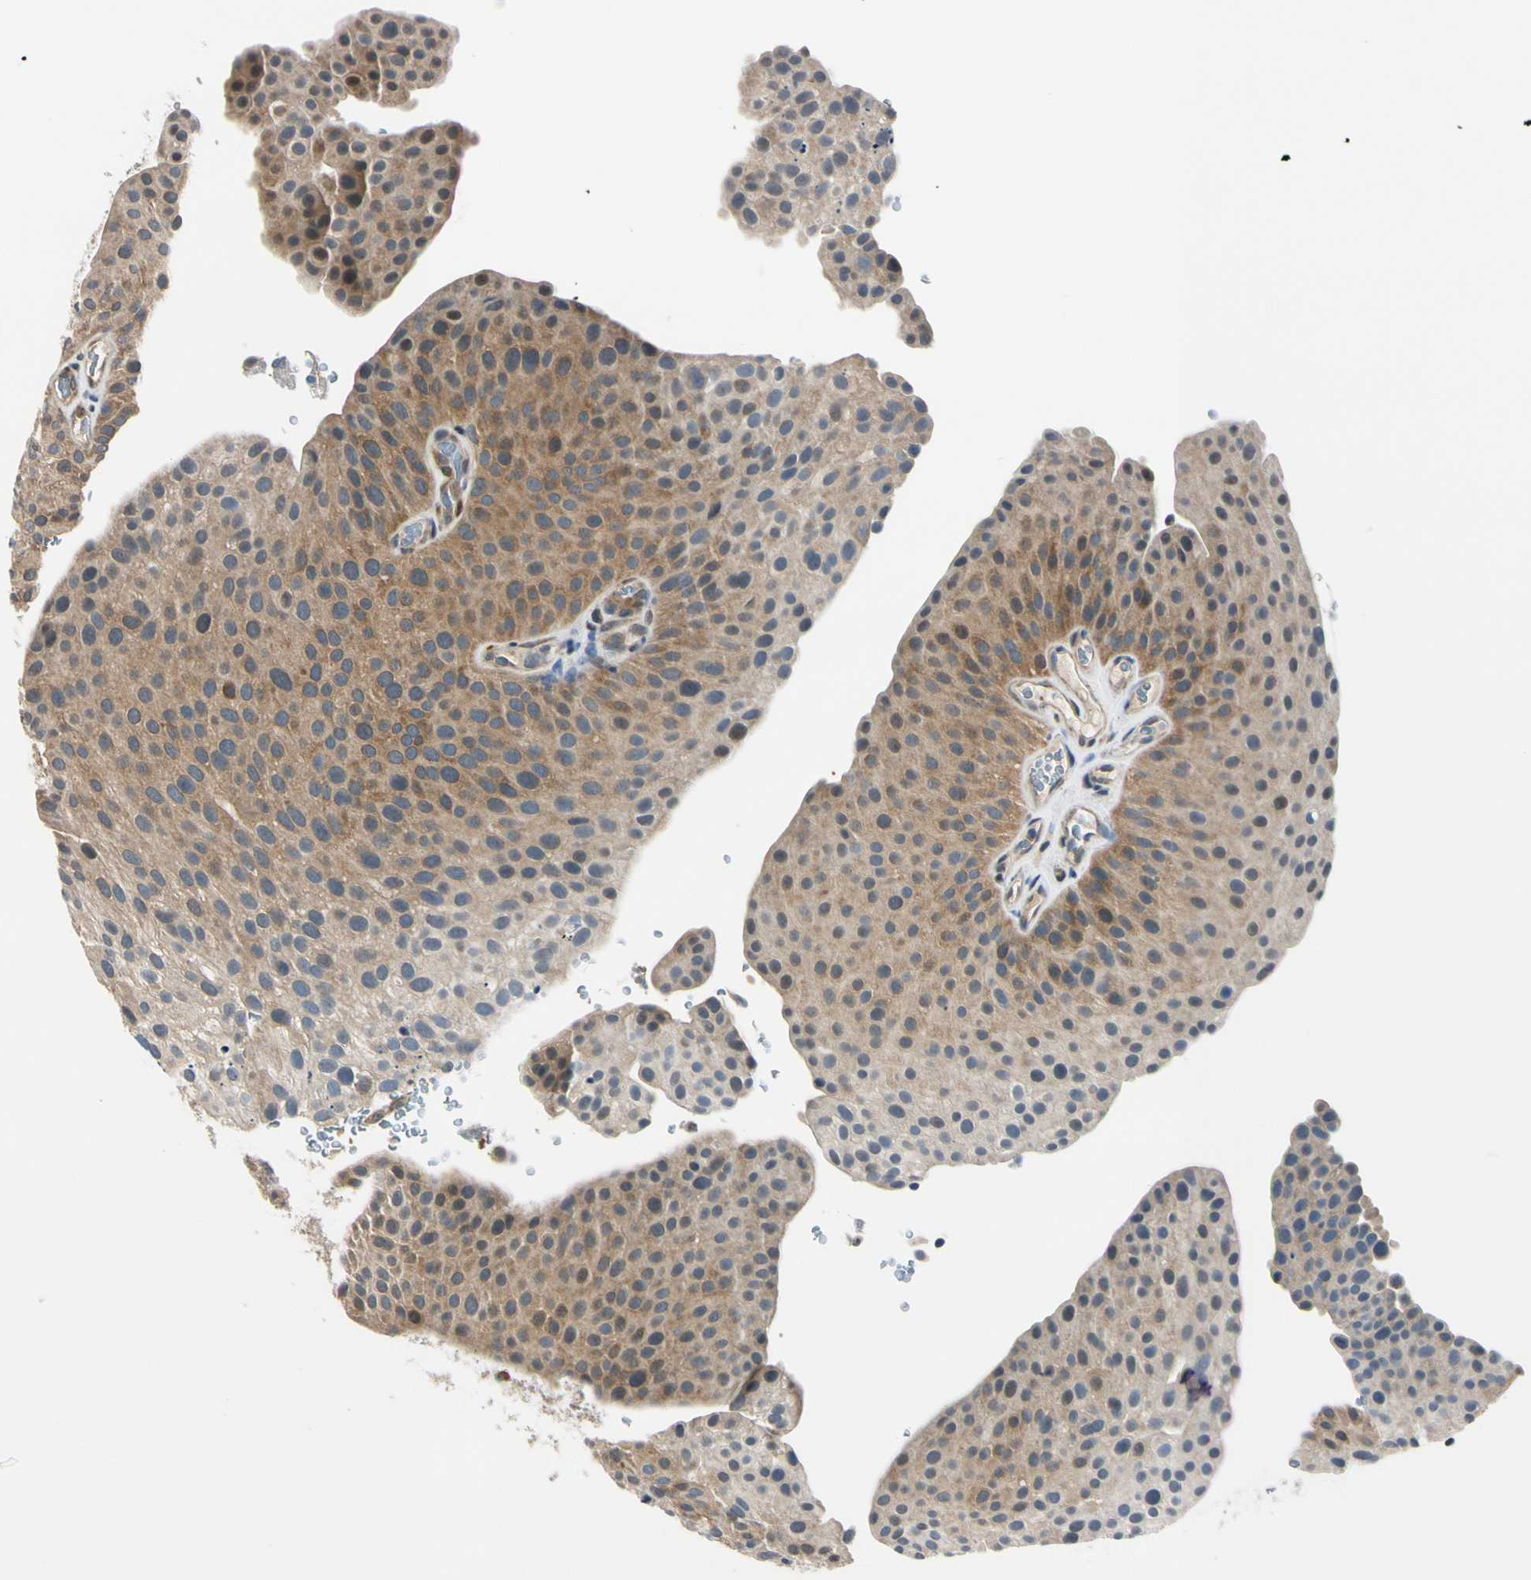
{"staining": {"intensity": "moderate", "quantity": "25%-75%", "location": "cytoplasmic/membranous,nuclear"}, "tissue": "urothelial cancer", "cell_type": "Tumor cells", "image_type": "cancer", "snomed": [{"axis": "morphology", "description": "Urothelial carcinoma, Low grade"}, {"axis": "topography", "description": "Smooth muscle"}, {"axis": "topography", "description": "Urinary bladder"}], "caption": "Immunohistochemistry image of neoplastic tissue: human urothelial cancer stained using immunohistochemistry displays medium levels of moderate protein expression localized specifically in the cytoplasmic/membranous and nuclear of tumor cells, appearing as a cytoplasmic/membranous and nuclear brown color.", "gene": "RASGRF1", "patient": {"sex": "male", "age": 60}}